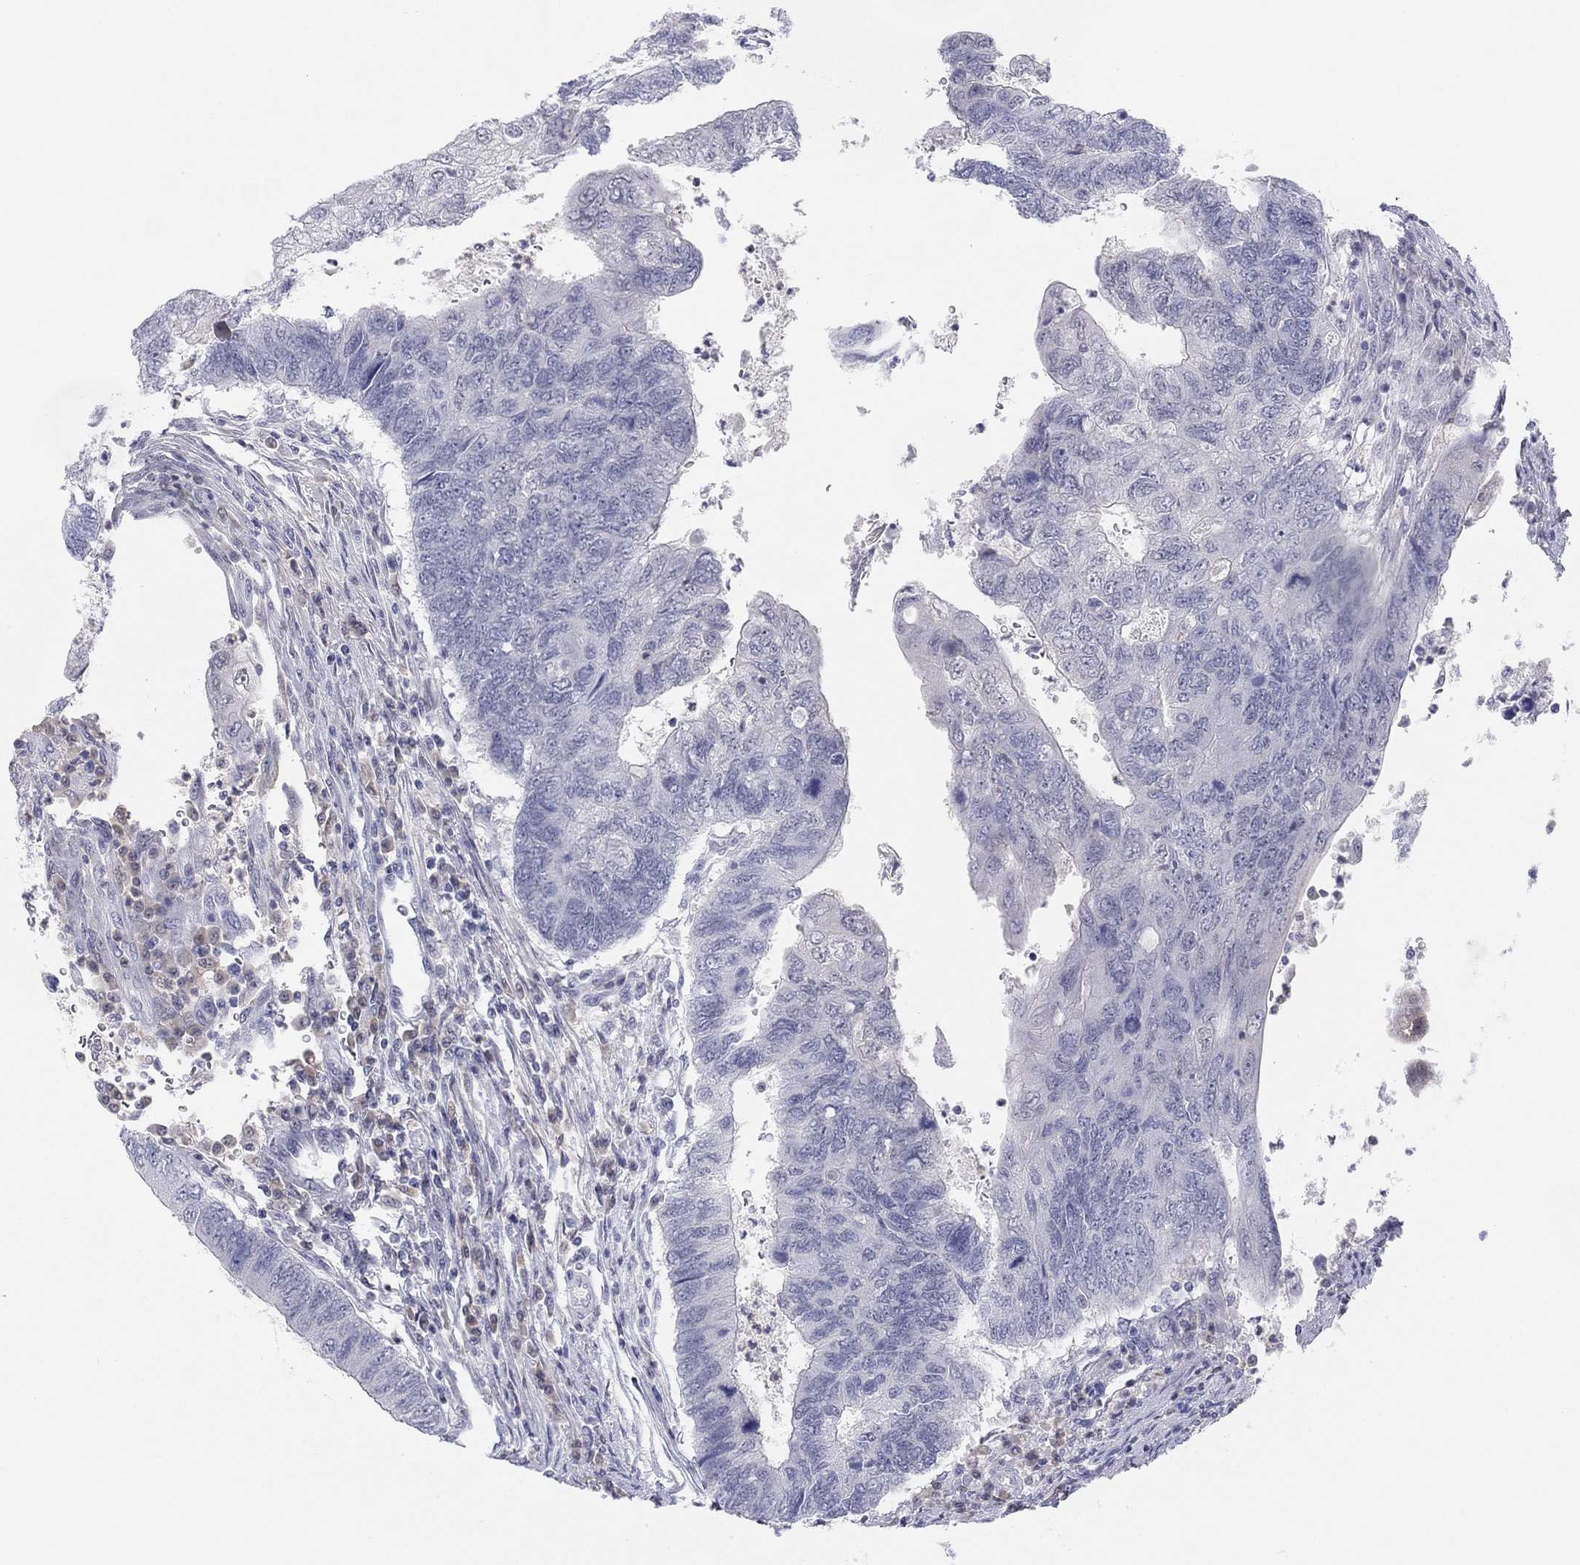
{"staining": {"intensity": "negative", "quantity": "none", "location": "none"}, "tissue": "colorectal cancer", "cell_type": "Tumor cells", "image_type": "cancer", "snomed": [{"axis": "morphology", "description": "Adenocarcinoma, NOS"}, {"axis": "topography", "description": "Colon"}], "caption": "Protein analysis of adenocarcinoma (colorectal) exhibits no significant expression in tumor cells.", "gene": "PDXK", "patient": {"sex": "female", "age": 67}}